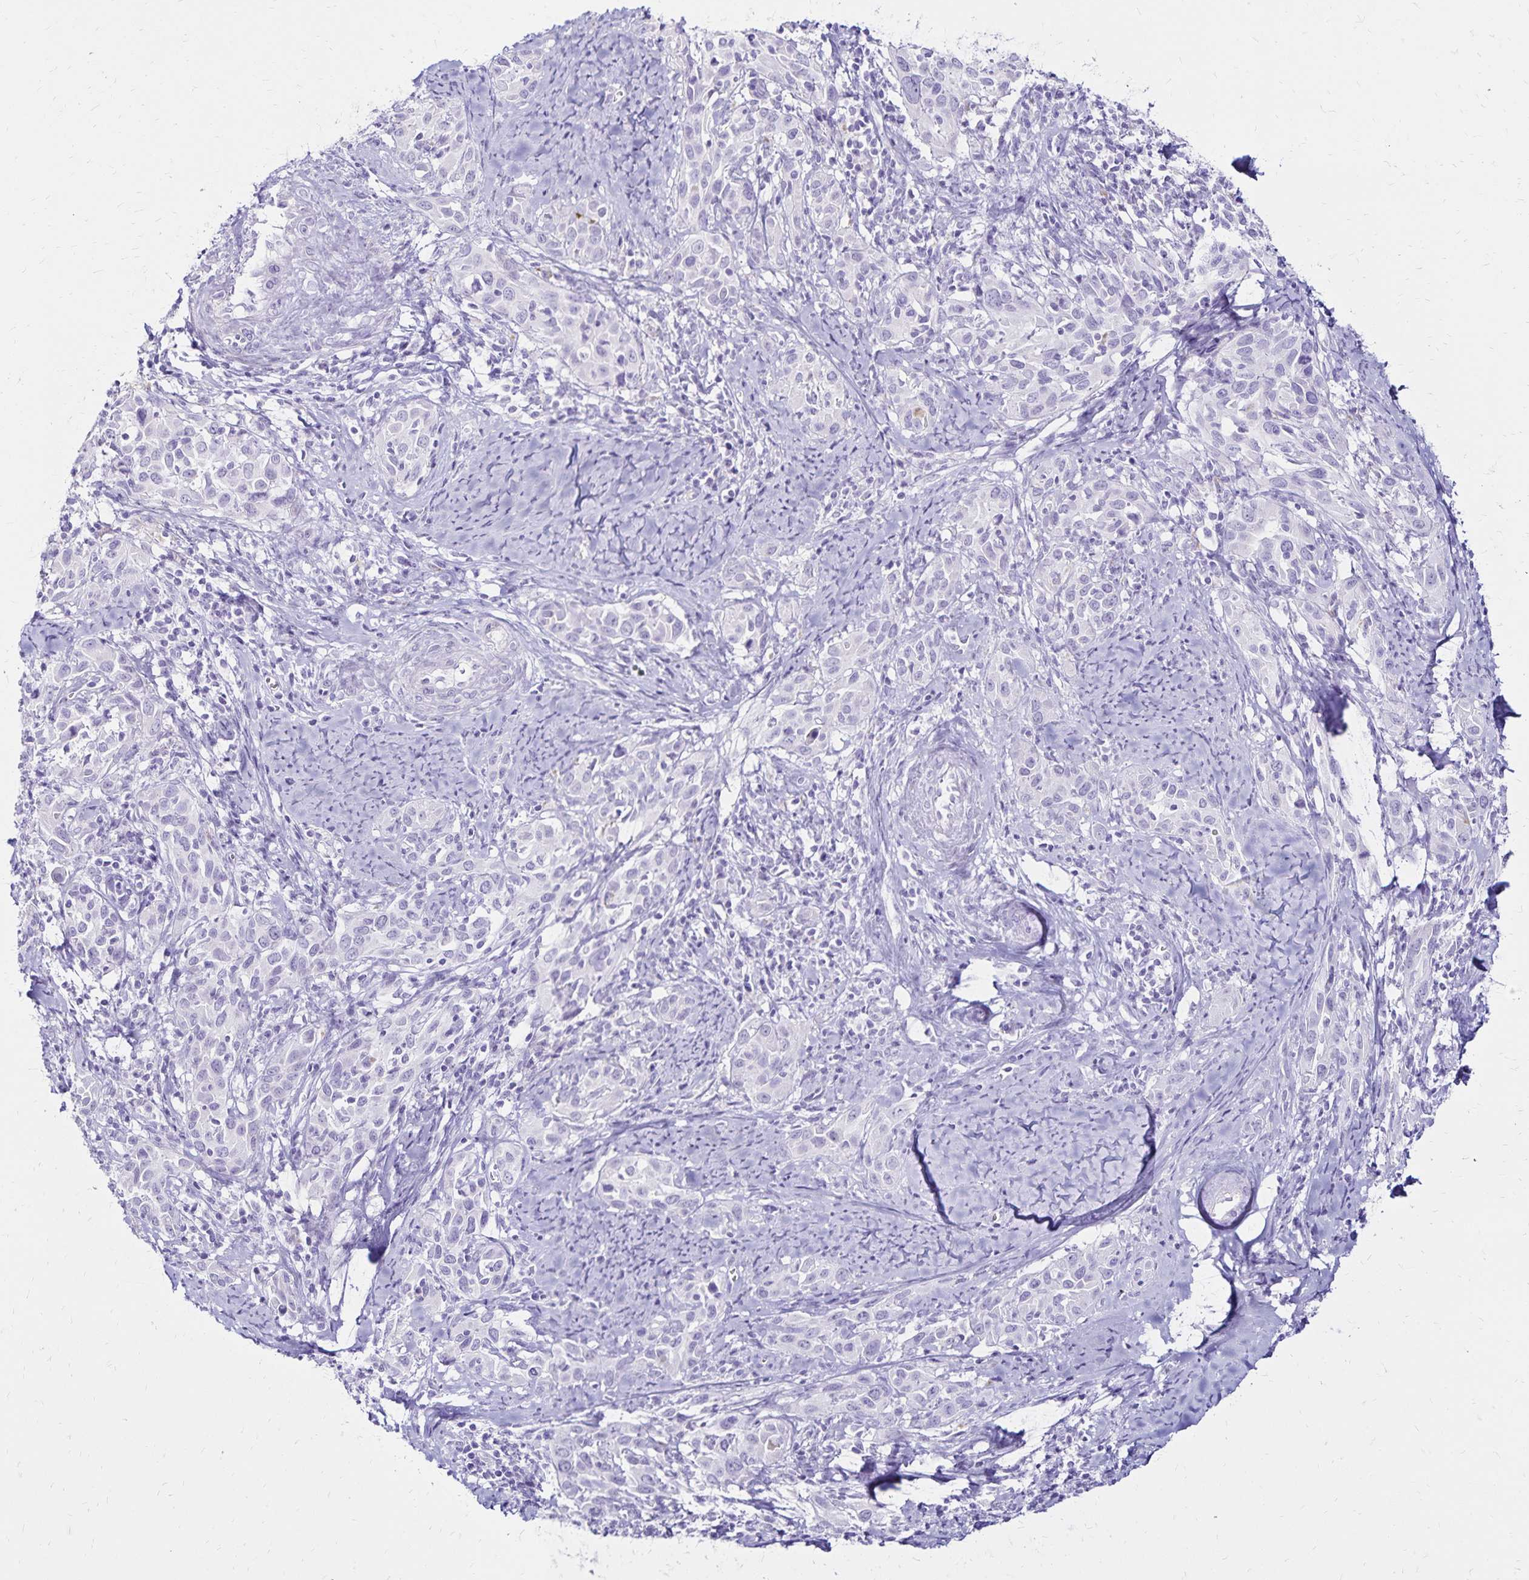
{"staining": {"intensity": "negative", "quantity": "none", "location": "none"}, "tissue": "cervical cancer", "cell_type": "Tumor cells", "image_type": "cancer", "snomed": [{"axis": "morphology", "description": "Squamous cell carcinoma, NOS"}, {"axis": "topography", "description": "Cervix"}], "caption": "Tumor cells are negative for protein expression in human cervical cancer. Brightfield microscopy of immunohistochemistry (IHC) stained with DAB (3,3'-diaminobenzidine) (brown) and hematoxylin (blue), captured at high magnification.", "gene": "LIN28B", "patient": {"sex": "female", "age": 51}}